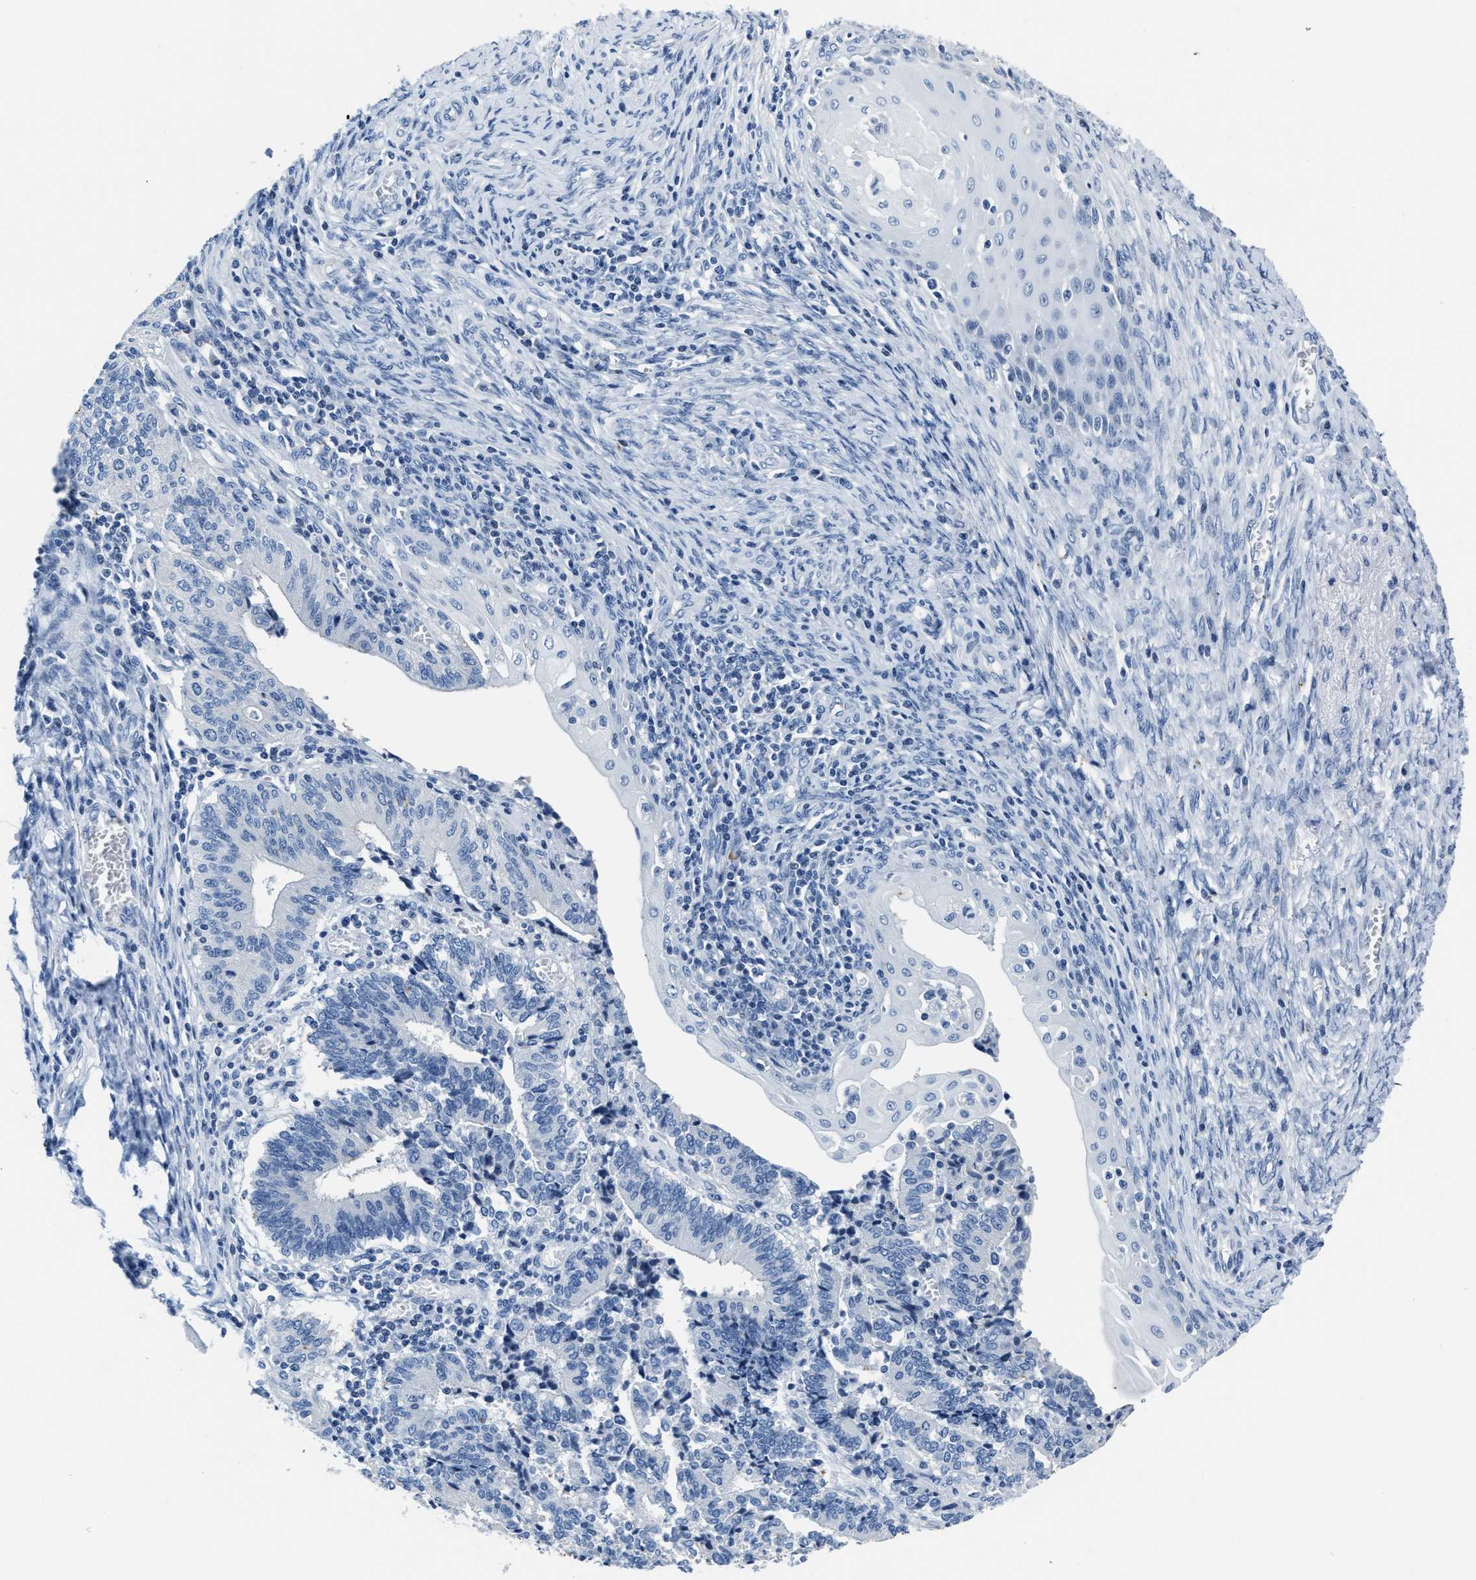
{"staining": {"intensity": "negative", "quantity": "none", "location": "none"}, "tissue": "cervical cancer", "cell_type": "Tumor cells", "image_type": "cancer", "snomed": [{"axis": "morphology", "description": "Adenocarcinoma, NOS"}, {"axis": "topography", "description": "Cervix"}], "caption": "IHC micrograph of human cervical cancer (adenocarcinoma) stained for a protein (brown), which reveals no positivity in tumor cells. (DAB (3,3'-diaminobenzidine) immunohistochemistry (IHC) with hematoxylin counter stain).", "gene": "ASZ1", "patient": {"sex": "female", "age": 44}}